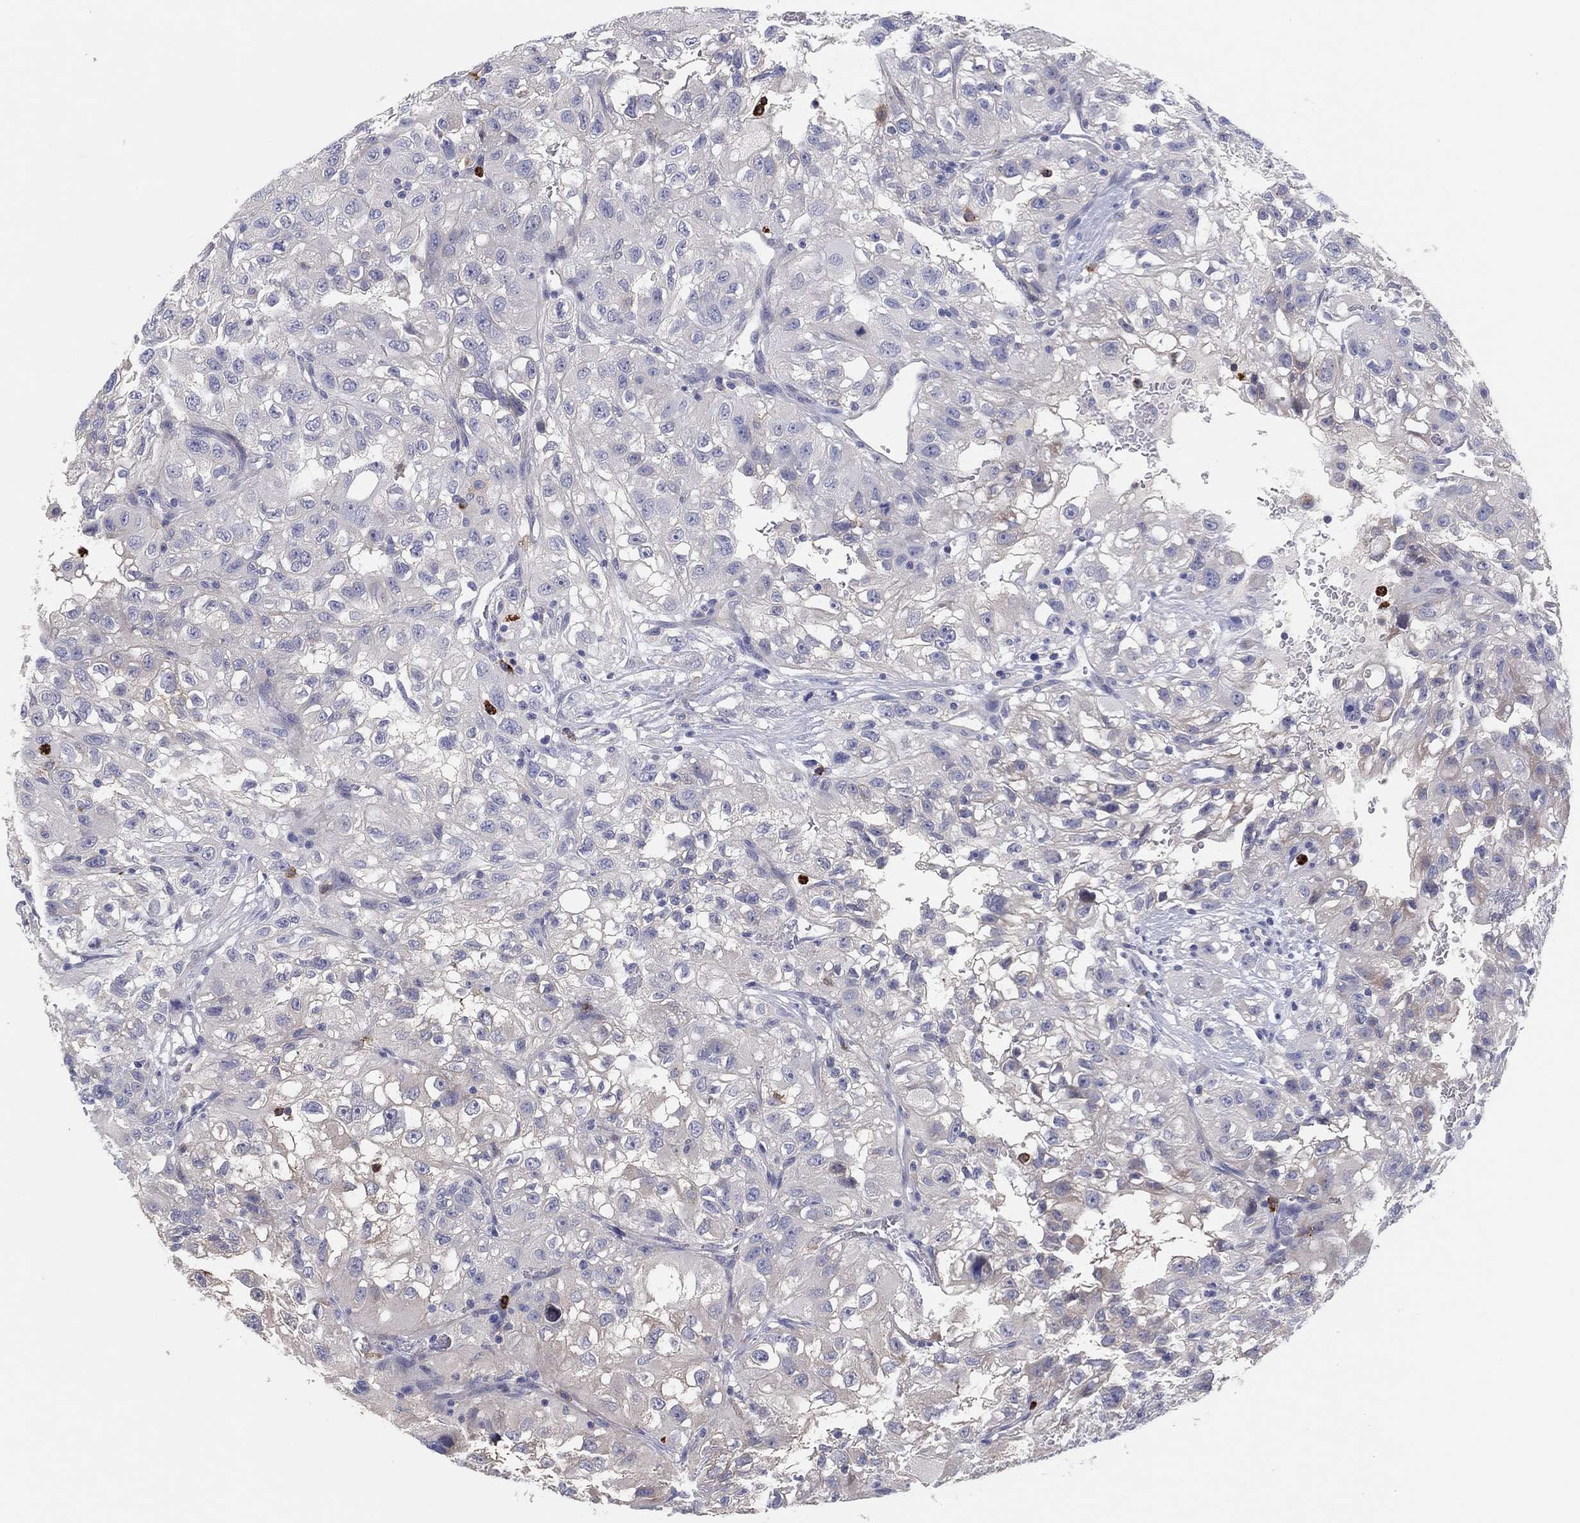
{"staining": {"intensity": "negative", "quantity": "none", "location": "none"}, "tissue": "renal cancer", "cell_type": "Tumor cells", "image_type": "cancer", "snomed": [{"axis": "morphology", "description": "Adenocarcinoma, NOS"}, {"axis": "topography", "description": "Kidney"}], "caption": "IHC of human adenocarcinoma (renal) demonstrates no expression in tumor cells.", "gene": "PLAC8", "patient": {"sex": "male", "age": 64}}